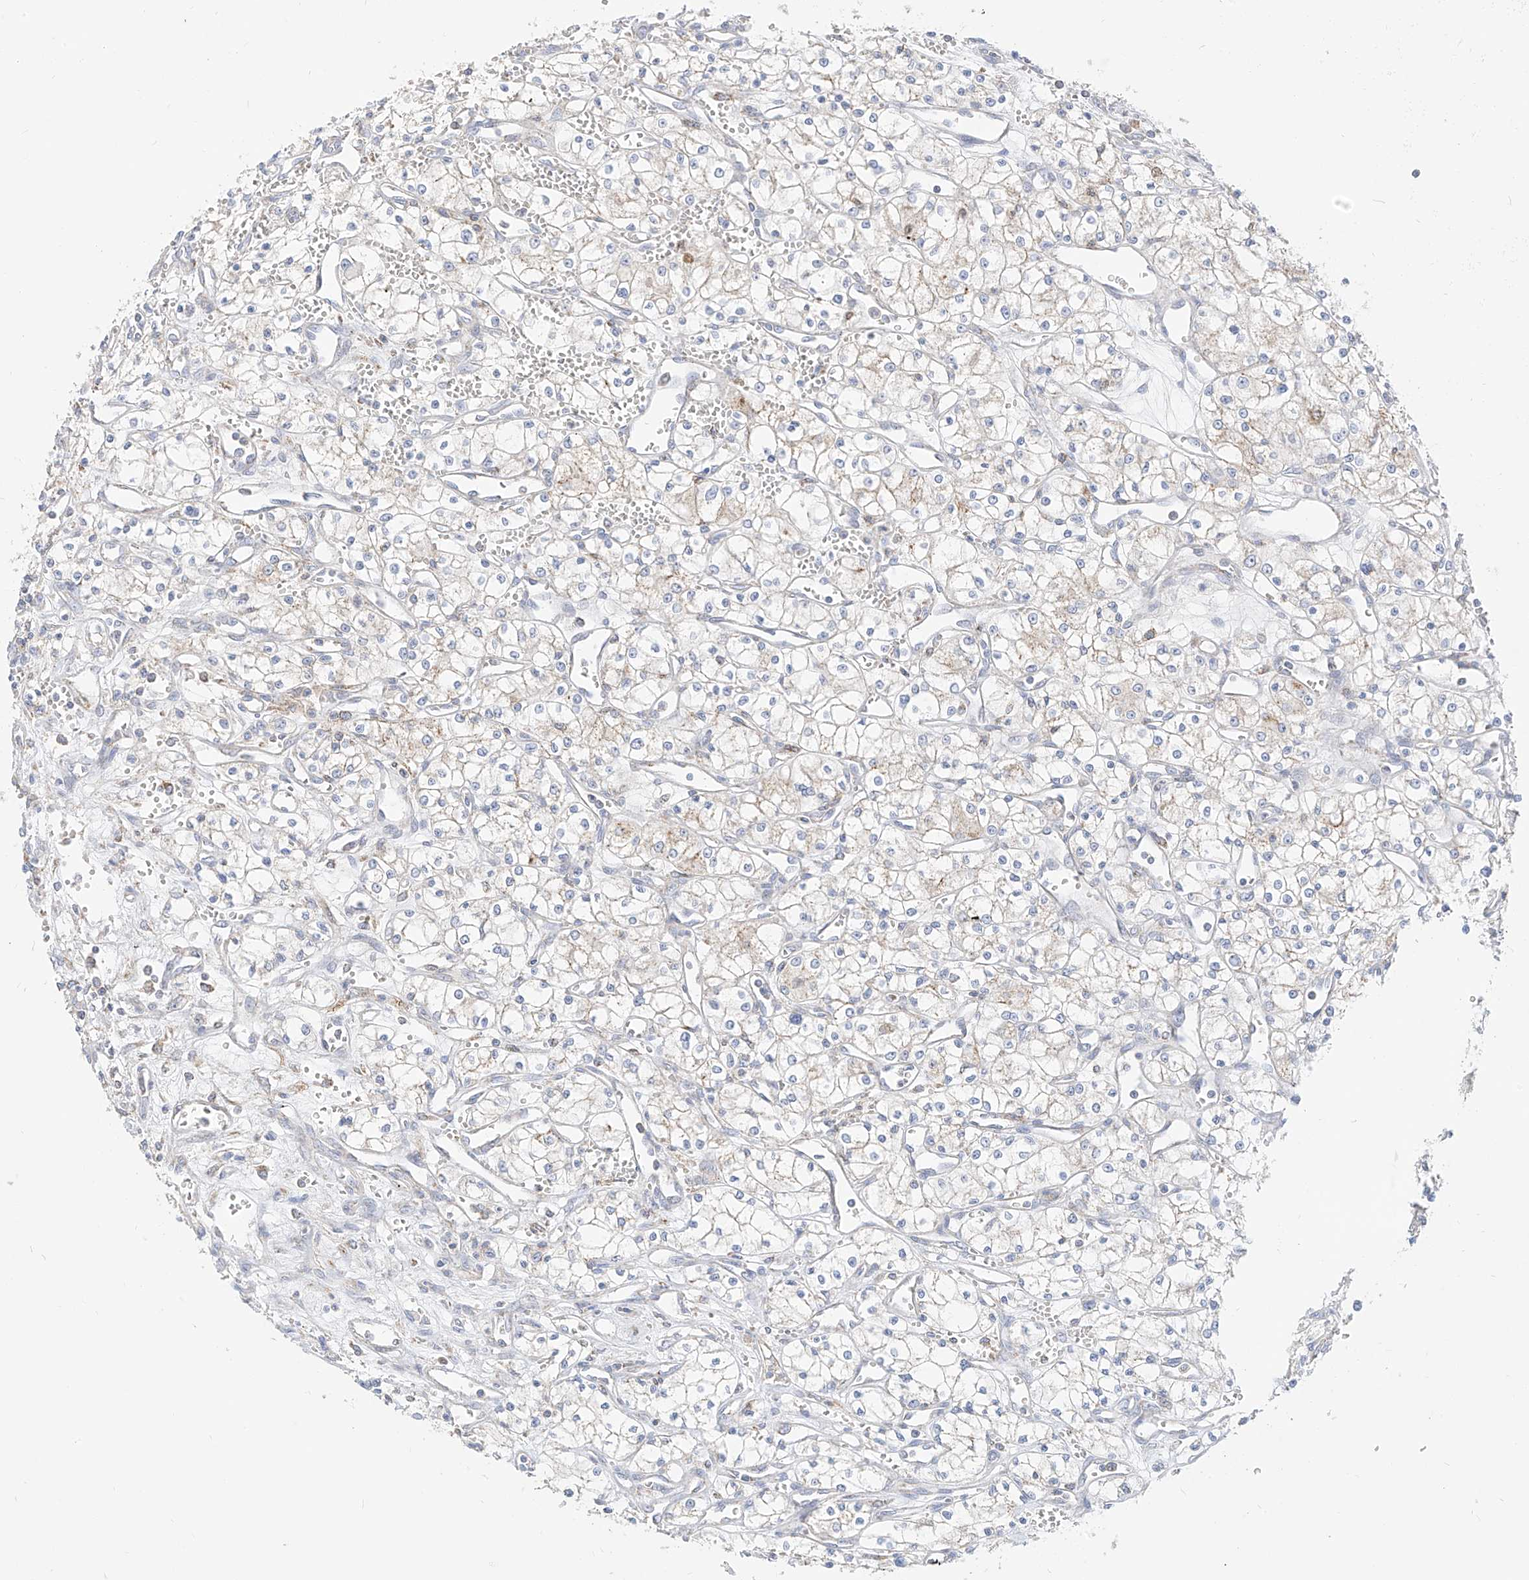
{"staining": {"intensity": "negative", "quantity": "none", "location": "none"}, "tissue": "renal cancer", "cell_type": "Tumor cells", "image_type": "cancer", "snomed": [{"axis": "morphology", "description": "Adenocarcinoma, NOS"}, {"axis": "topography", "description": "Kidney"}], "caption": "This micrograph is of adenocarcinoma (renal) stained with IHC to label a protein in brown with the nuclei are counter-stained blue. There is no staining in tumor cells. The staining was performed using DAB (3,3'-diaminobenzidine) to visualize the protein expression in brown, while the nuclei were stained in blue with hematoxylin (Magnification: 20x).", "gene": "RASA2", "patient": {"sex": "male", "age": 59}}